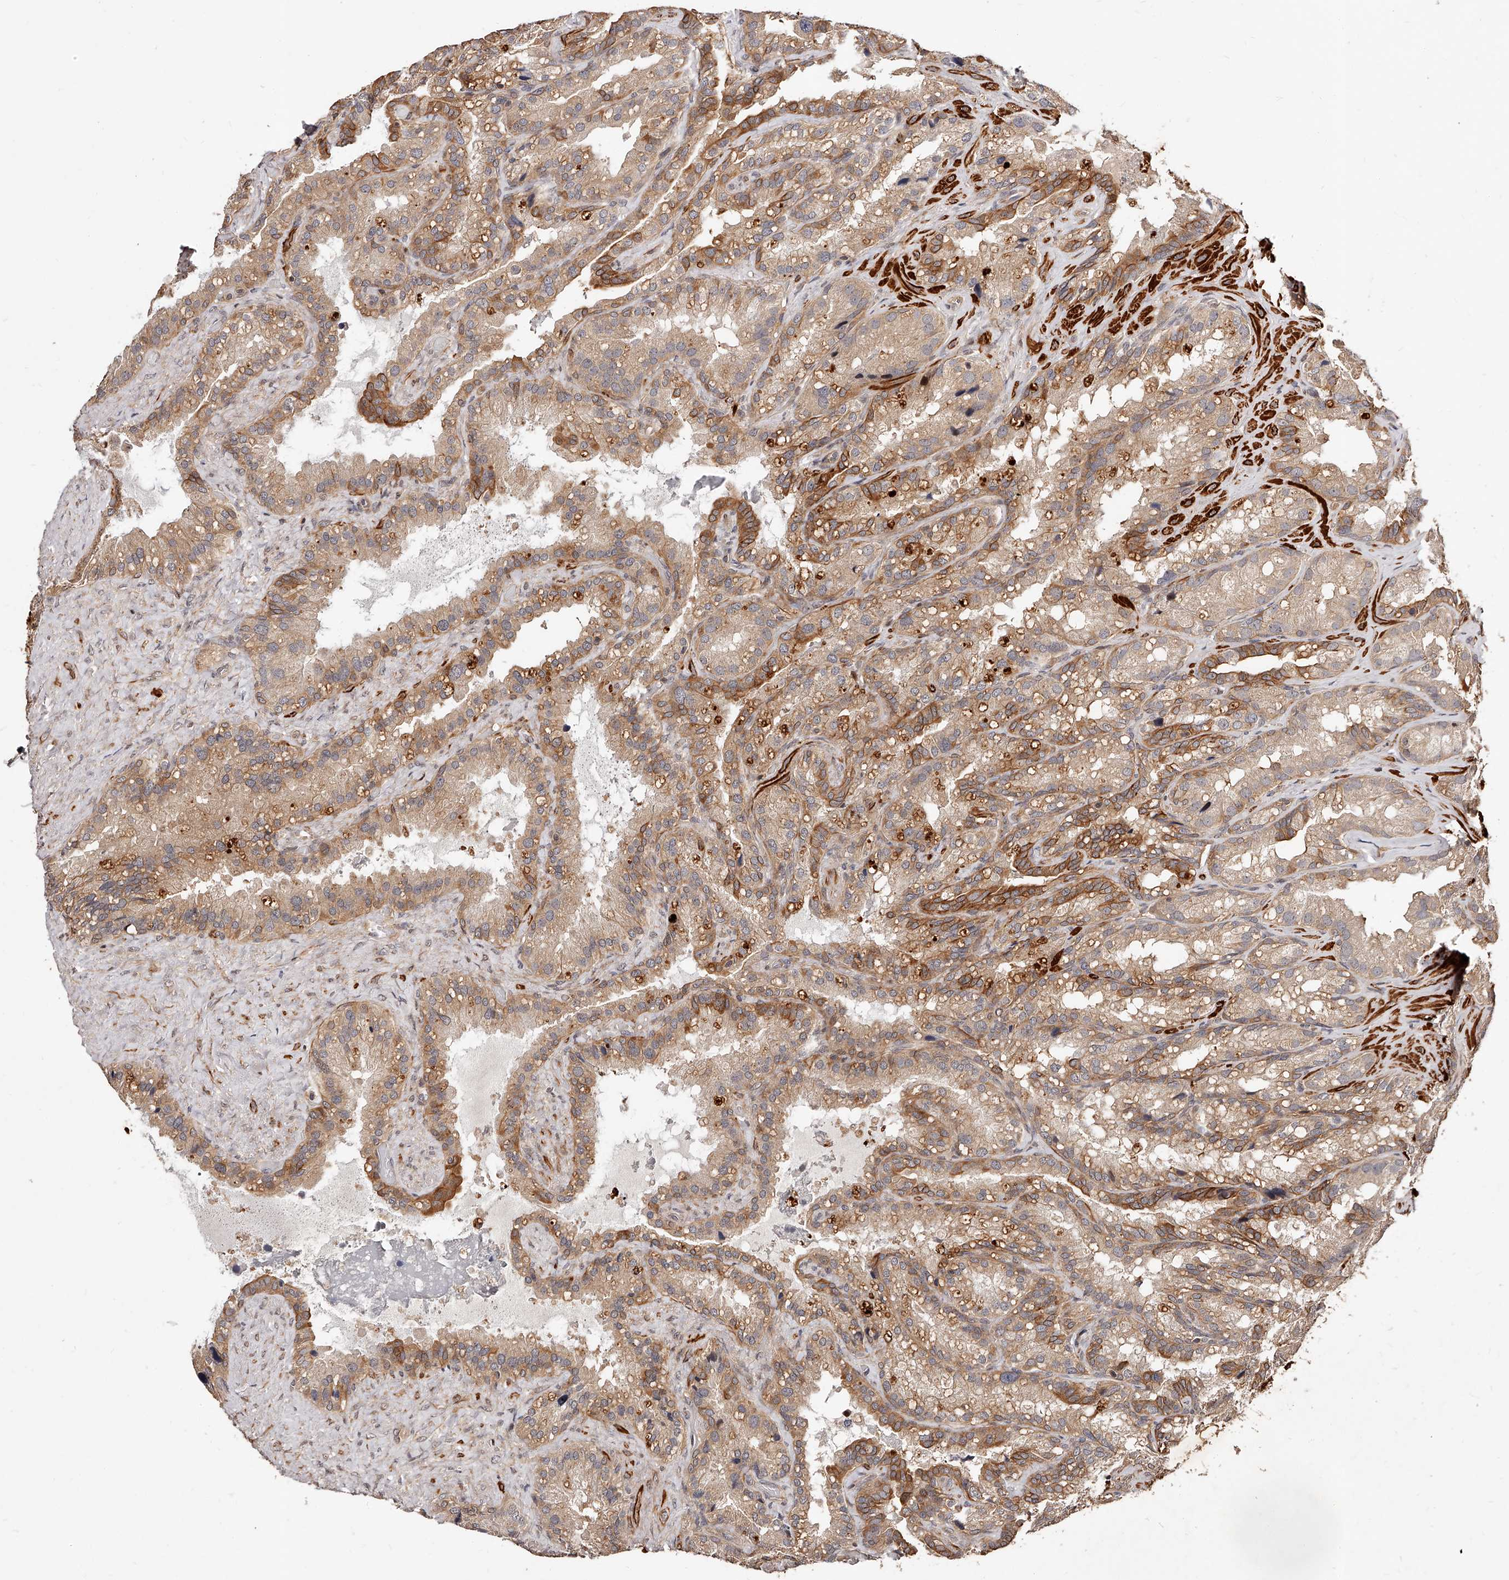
{"staining": {"intensity": "moderate", "quantity": ">75%", "location": "cytoplasmic/membranous"}, "tissue": "seminal vesicle", "cell_type": "Glandular cells", "image_type": "normal", "snomed": [{"axis": "morphology", "description": "Normal tissue, NOS"}, {"axis": "topography", "description": "Prostate"}, {"axis": "topography", "description": "Seminal veicle"}], "caption": "Immunohistochemistry (IHC) photomicrograph of unremarkable seminal vesicle: seminal vesicle stained using IHC reveals medium levels of moderate protein expression localized specifically in the cytoplasmic/membranous of glandular cells, appearing as a cytoplasmic/membranous brown color.", "gene": "CUL7", "patient": {"sex": "male", "age": 68}}